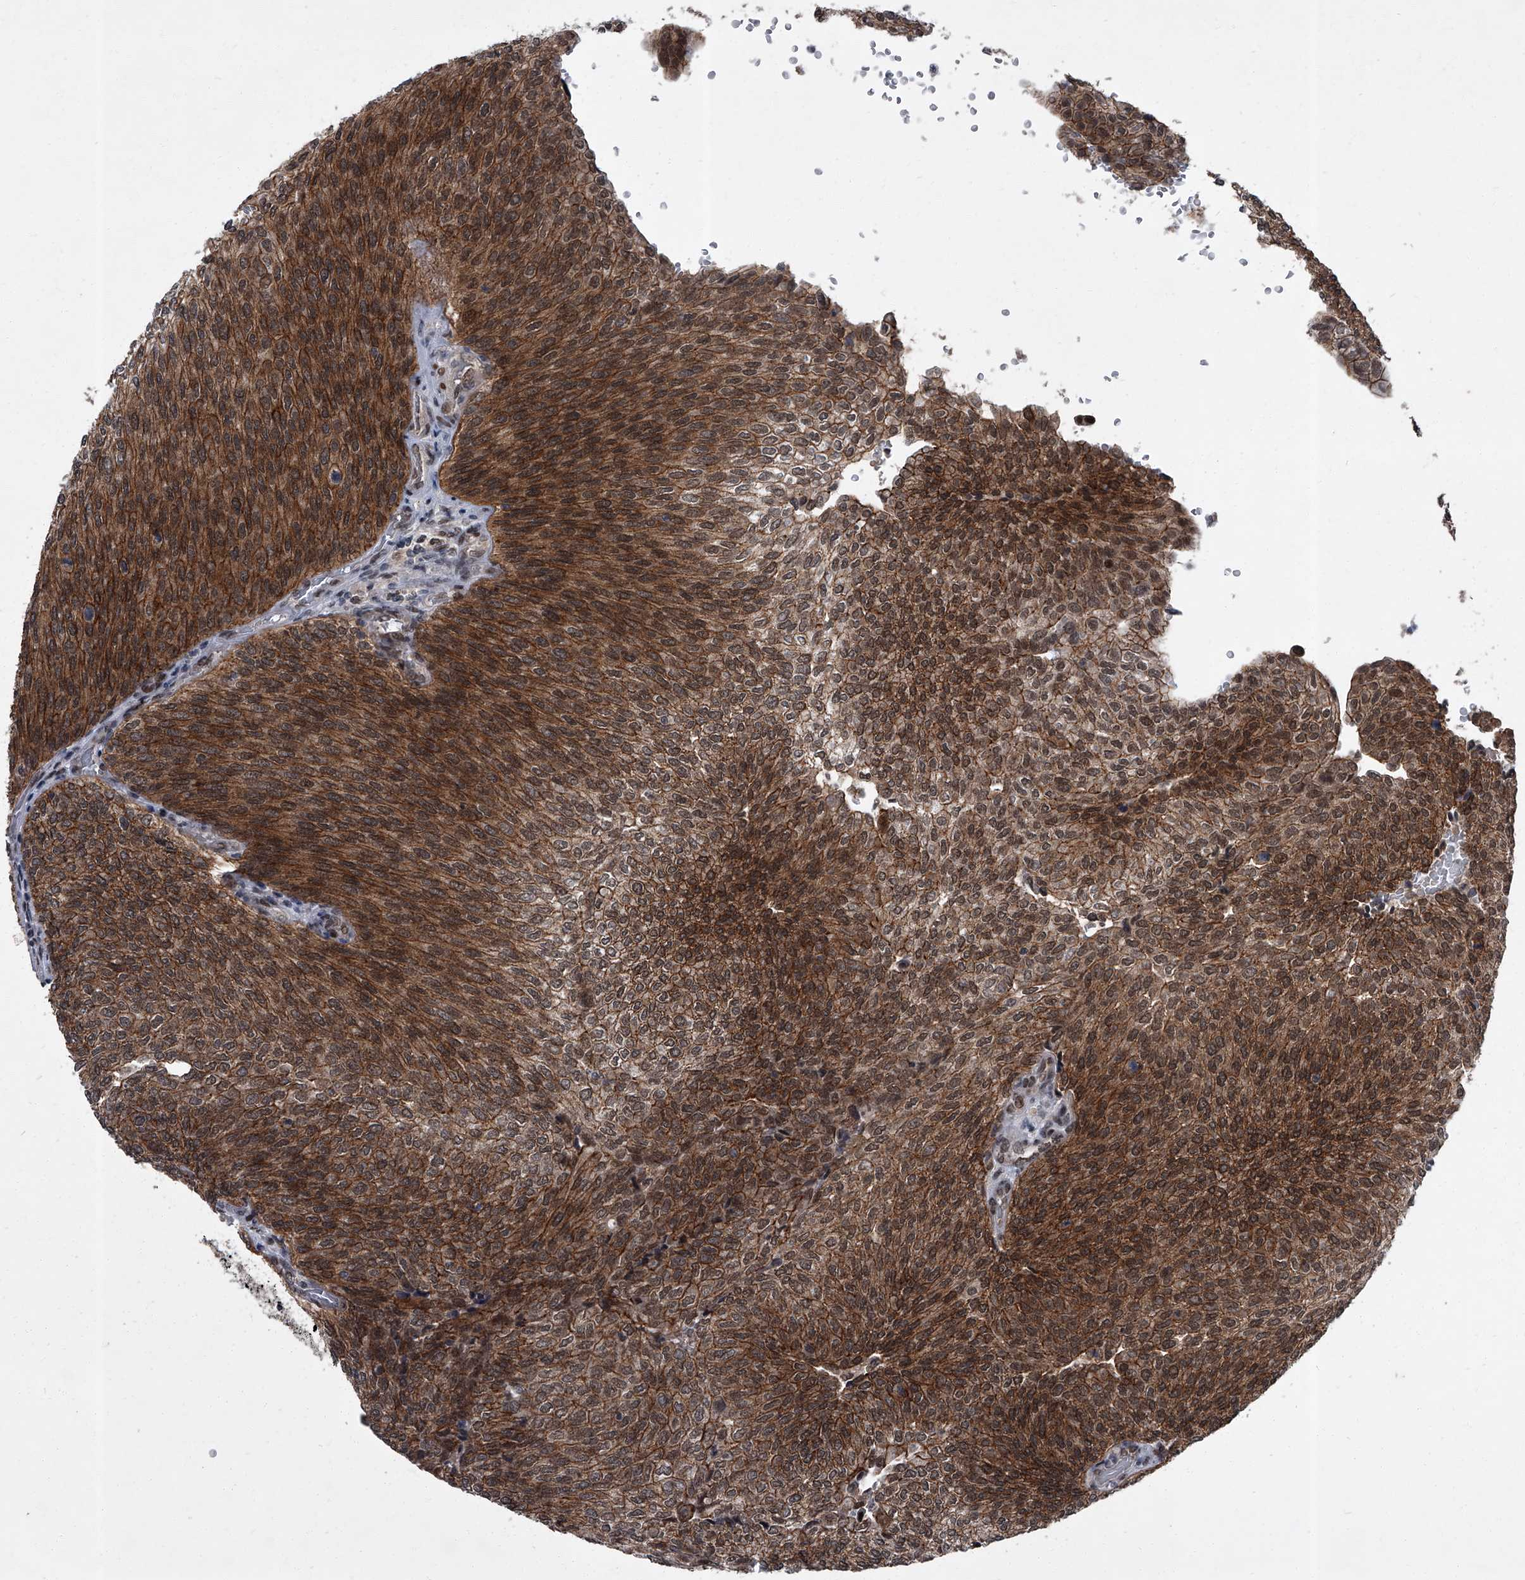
{"staining": {"intensity": "strong", "quantity": ">75%", "location": "cytoplasmic/membranous,nuclear"}, "tissue": "urothelial cancer", "cell_type": "Tumor cells", "image_type": "cancer", "snomed": [{"axis": "morphology", "description": "Urothelial carcinoma, Low grade"}, {"axis": "topography", "description": "Urinary bladder"}], "caption": "Immunohistochemical staining of urothelial cancer displays strong cytoplasmic/membranous and nuclear protein positivity in about >75% of tumor cells. The protein of interest is shown in brown color, while the nuclei are stained blue.", "gene": "ZNF518B", "patient": {"sex": "female", "age": 79}}